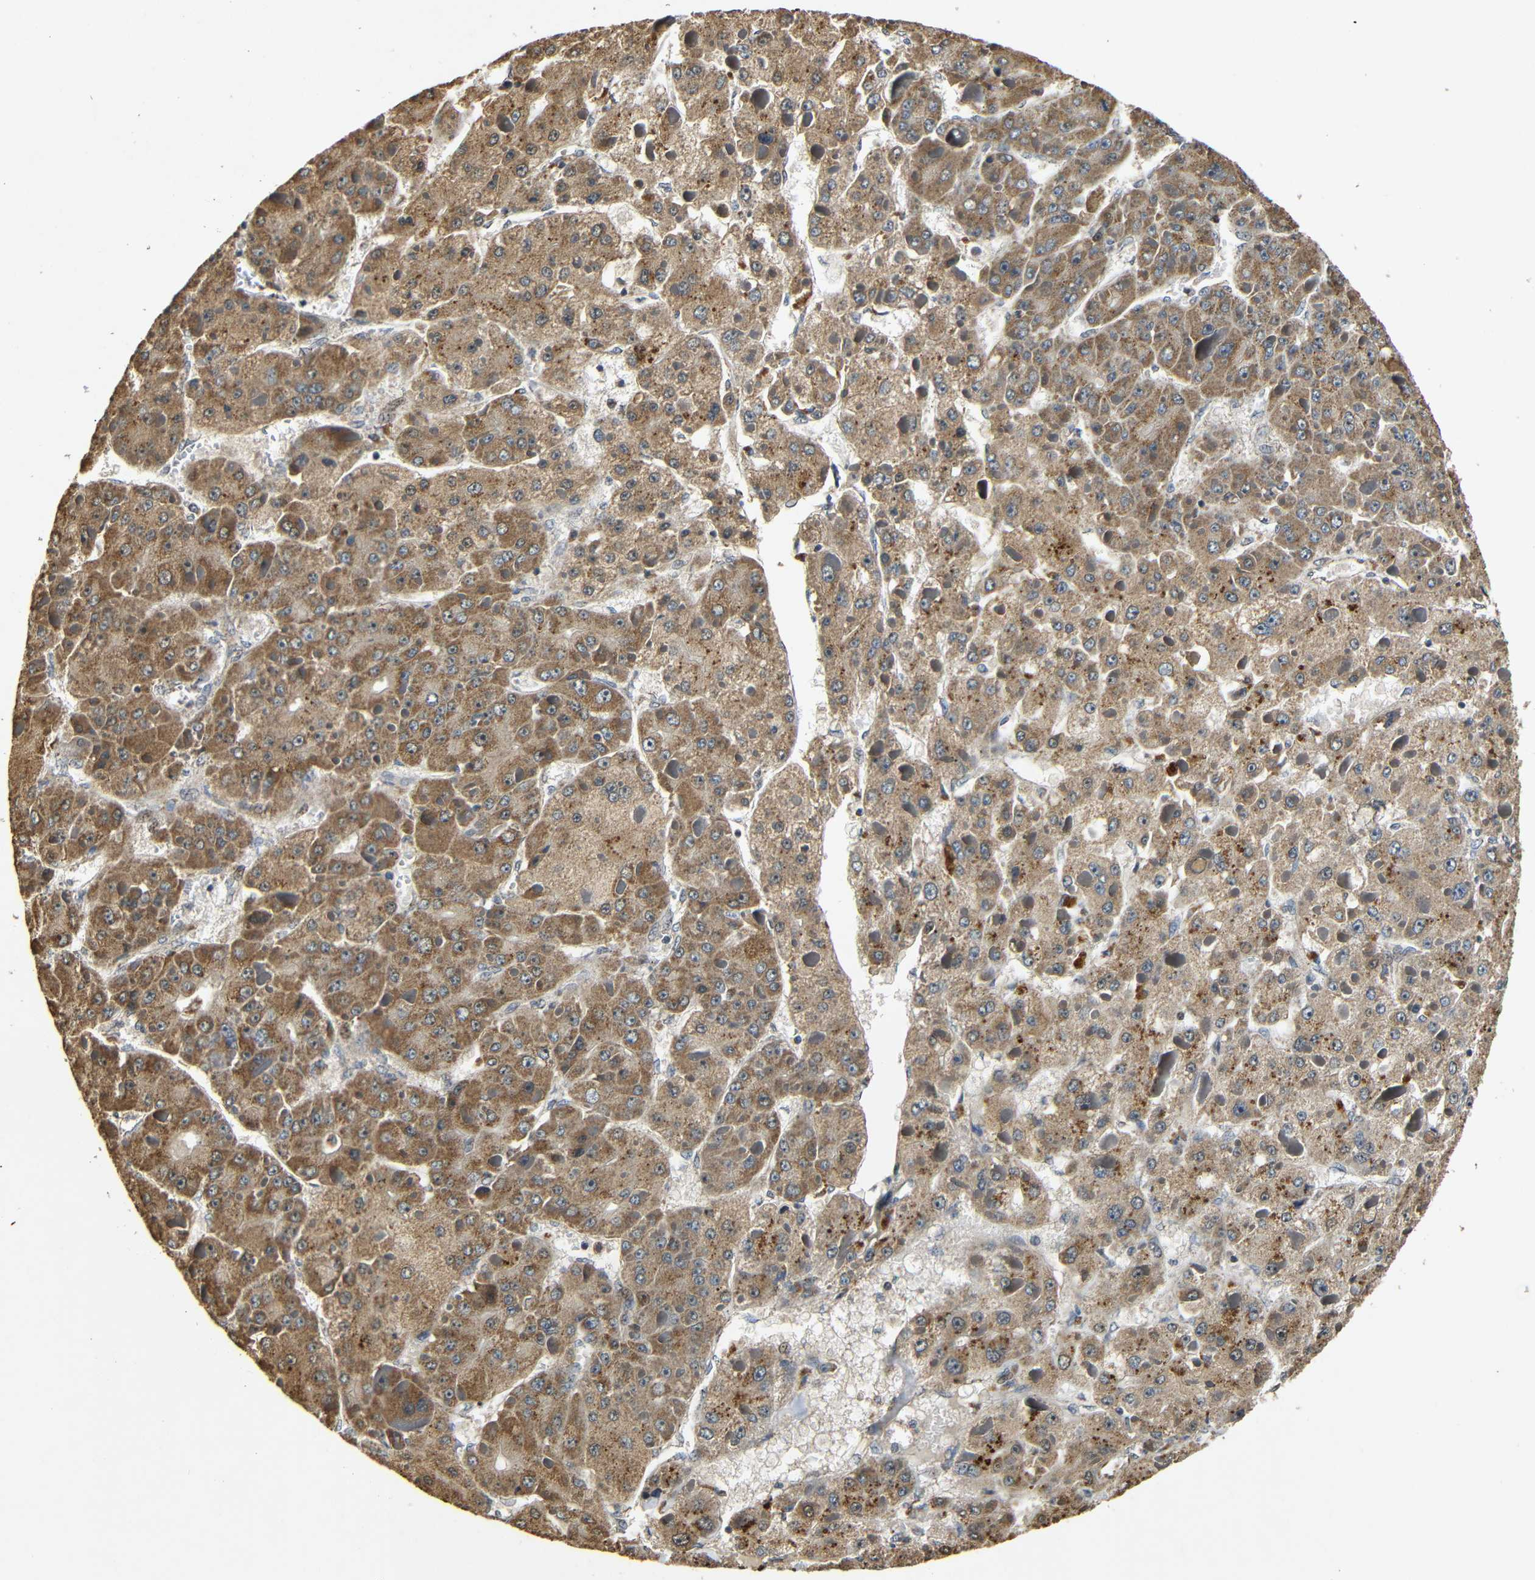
{"staining": {"intensity": "moderate", "quantity": ">75%", "location": "cytoplasmic/membranous"}, "tissue": "liver cancer", "cell_type": "Tumor cells", "image_type": "cancer", "snomed": [{"axis": "morphology", "description": "Carcinoma, Hepatocellular, NOS"}, {"axis": "topography", "description": "Liver"}], "caption": "Human liver cancer (hepatocellular carcinoma) stained for a protein (brown) exhibits moderate cytoplasmic/membranous positive positivity in approximately >75% of tumor cells.", "gene": "KAZALD1", "patient": {"sex": "female", "age": 73}}